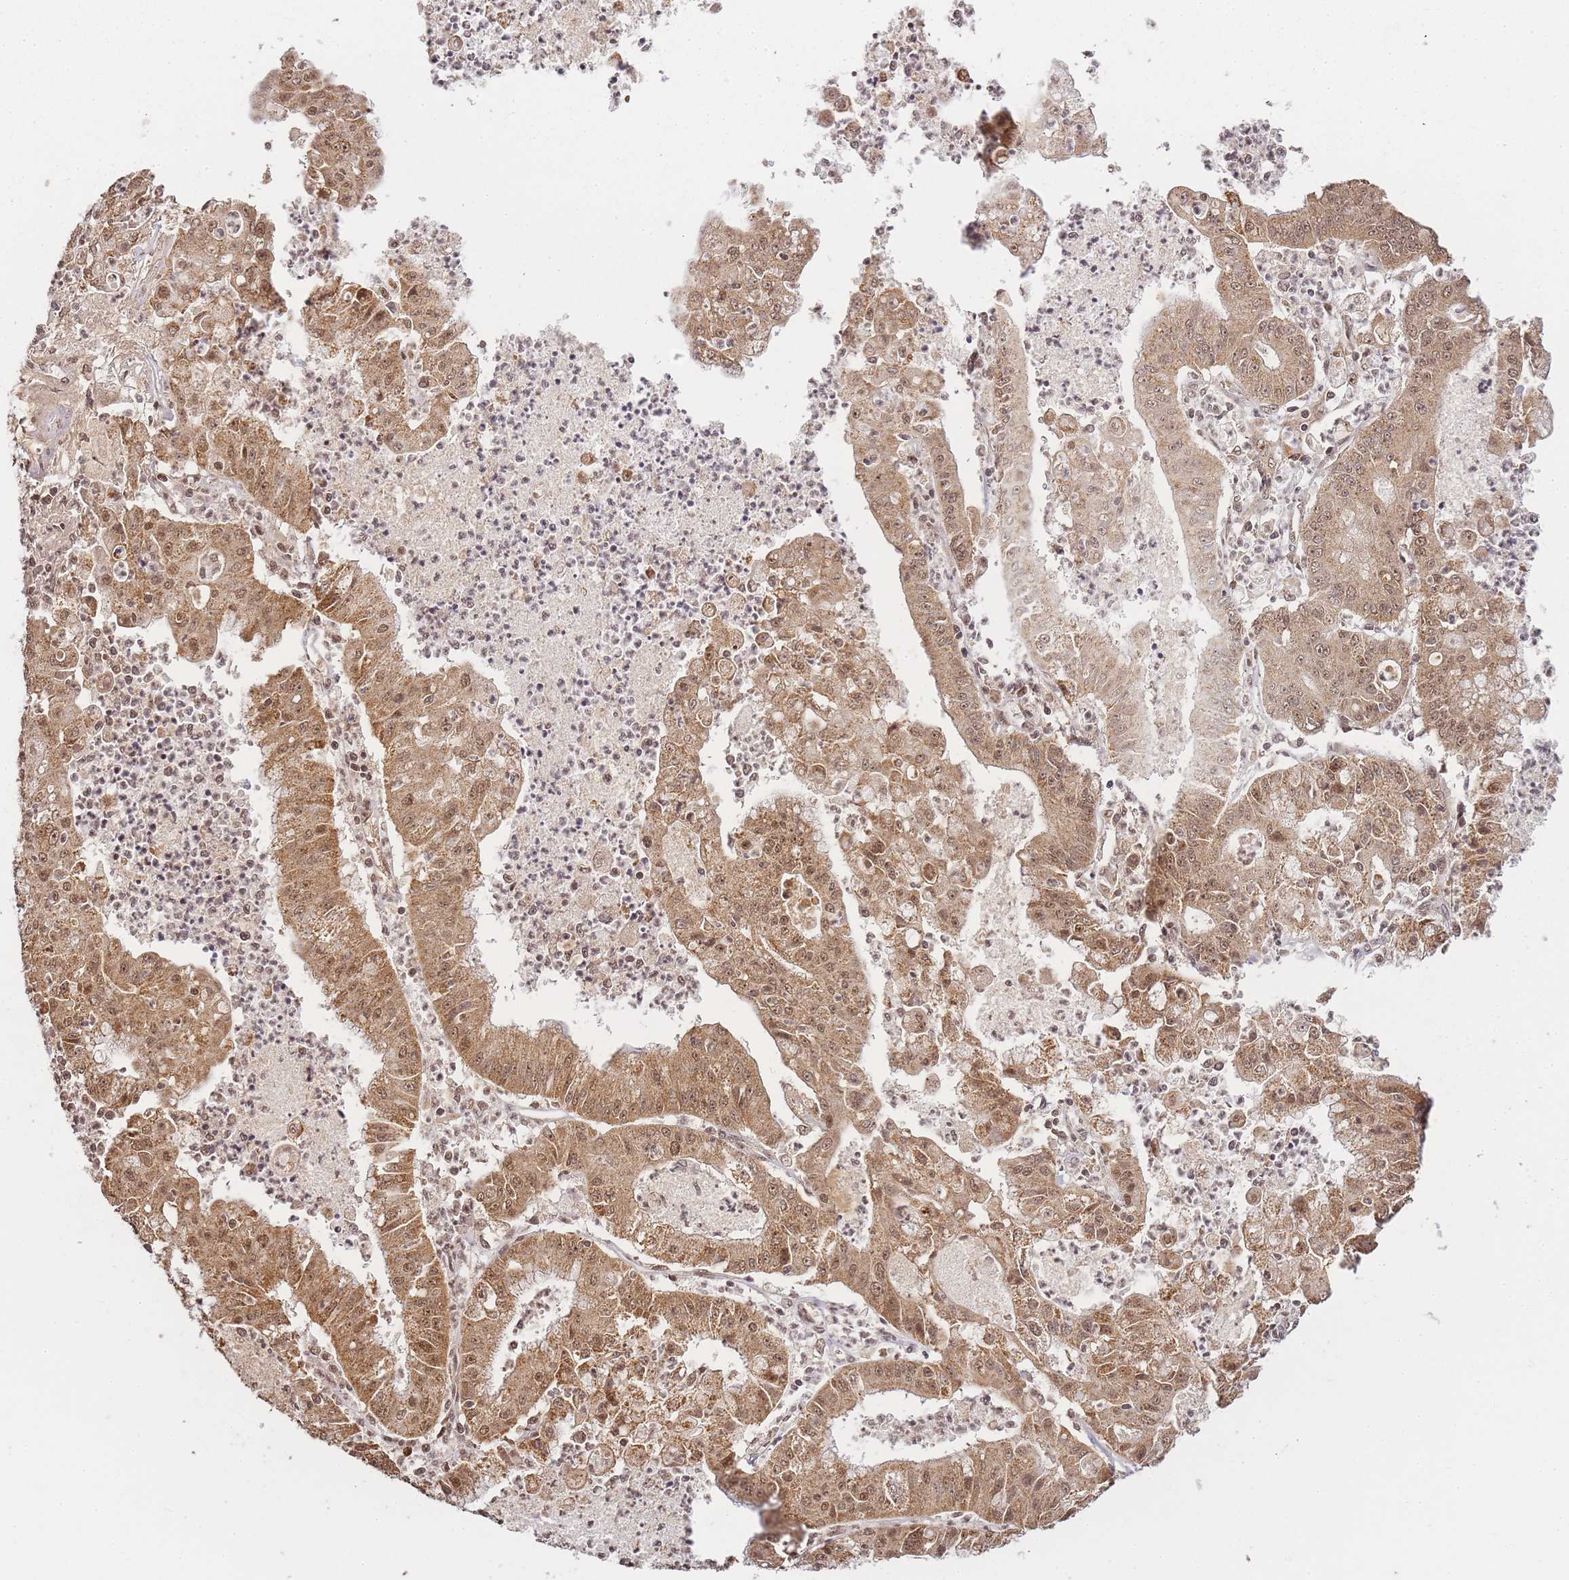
{"staining": {"intensity": "moderate", "quantity": ">75%", "location": "cytoplasmic/membranous,nuclear"}, "tissue": "ovarian cancer", "cell_type": "Tumor cells", "image_type": "cancer", "snomed": [{"axis": "morphology", "description": "Cystadenocarcinoma, mucinous, NOS"}, {"axis": "topography", "description": "Ovary"}], "caption": "This image shows IHC staining of human ovarian cancer (mucinous cystadenocarcinoma), with medium moderate cytoplasmic/membranous and nuclear expression in approximately >75% of tumor cells.", "gene": "ZNF497", "patient": {"sex": "female", "age": 70}}